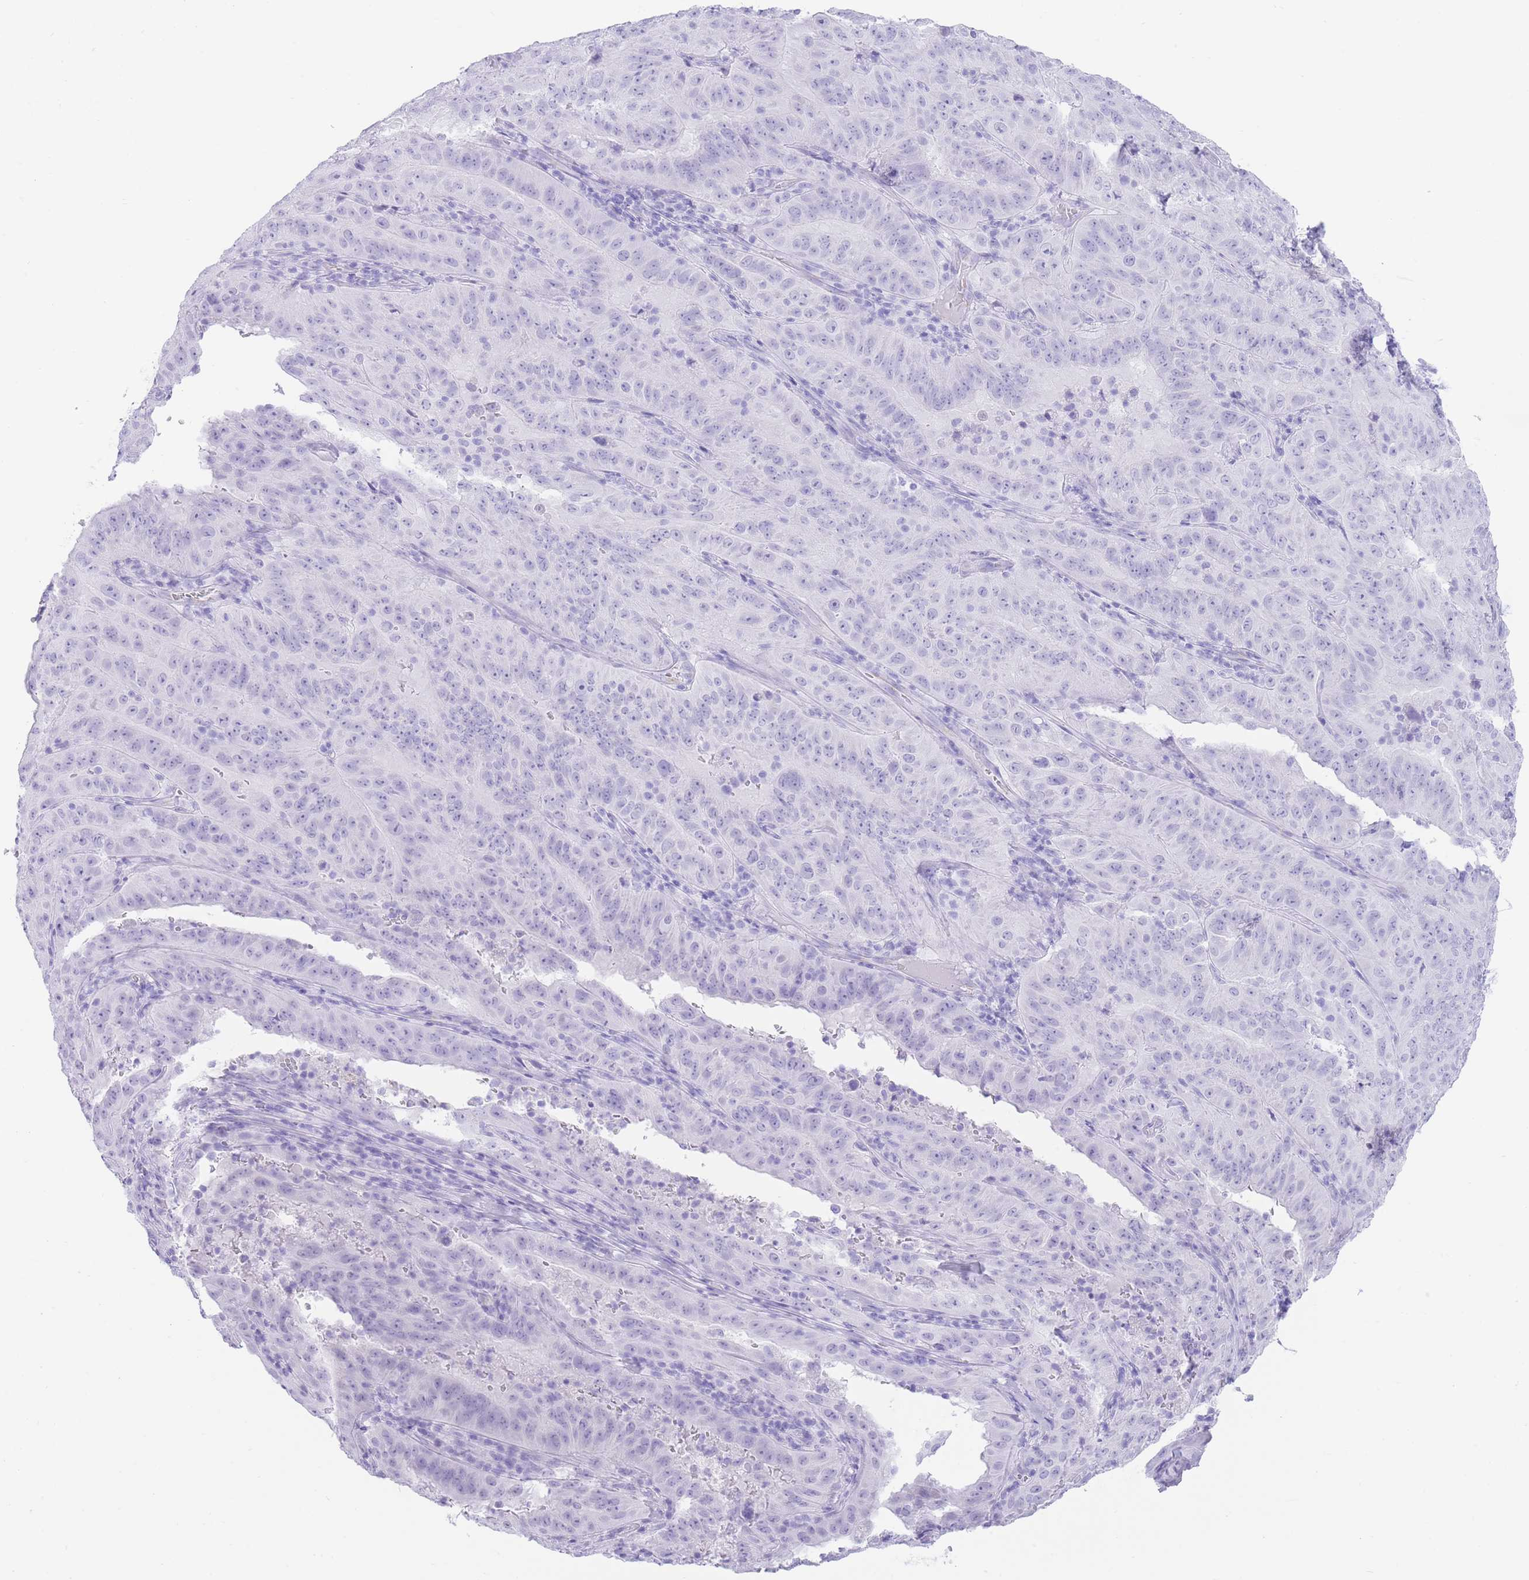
{"staining": {"intensity": "negative", "quantity": "none", "location": "none"}, "tissue": "pancreatic cancer", "cell_type": "Tumor cells", "image_type": "cancer", "snomed": [{"axis": "morphology", "description": "Adenocarcinoma, NOS"}, {"axis": "topography", "description": "Pancreas"}], "caption": "The immunohistochemistry photomicrograph has no significant staining in tumor cells of pancreatic cancer tissue. Nuclei are stained in blue.", "gene": "ELOA2", "patient": {"sex": "male", "age": 63}}